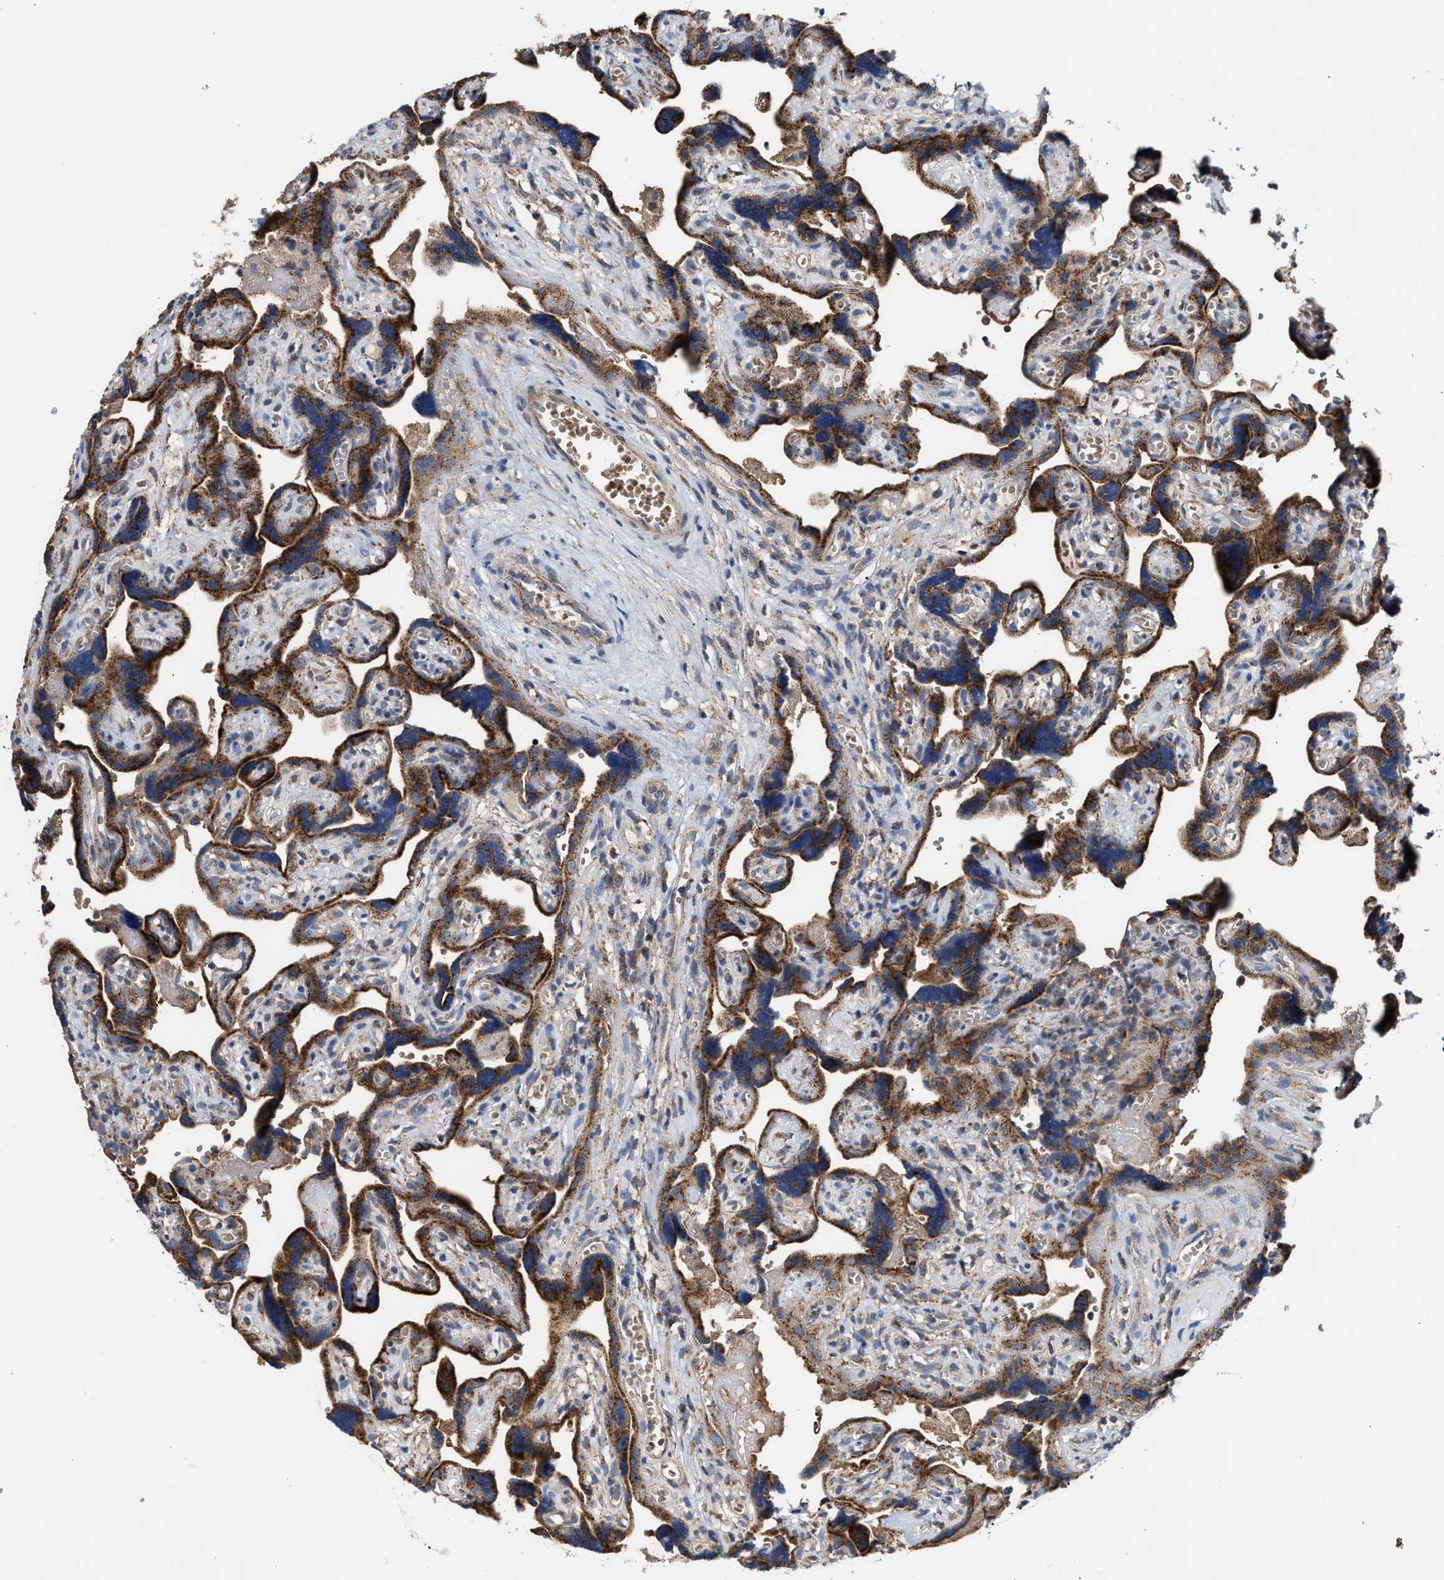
{"staining": {"intensity": "strong", "quantity": "25%-75%", "location": "cytoplasmic/membranous"}, "tissue": "placenta", "cell_type": "Decidual cells", "image_type": "normal", "snomed": [{"axis": "morphology", "description": "Normal tissue, NOS"}, {"axis": "topography", "description": "Placenta"}], "caption": "Decidual cells show strong cytoplasmic/membranous expression in about 25%-75% of cells in benign placenta. (Stains: DAB (3,3'-diaminobenzidine) in brown, nuclei in blue, Microscopy: brightfield microscopy at high magnification).", "gene": "MECR", "patient": {"sex": "female", "age": 30}}